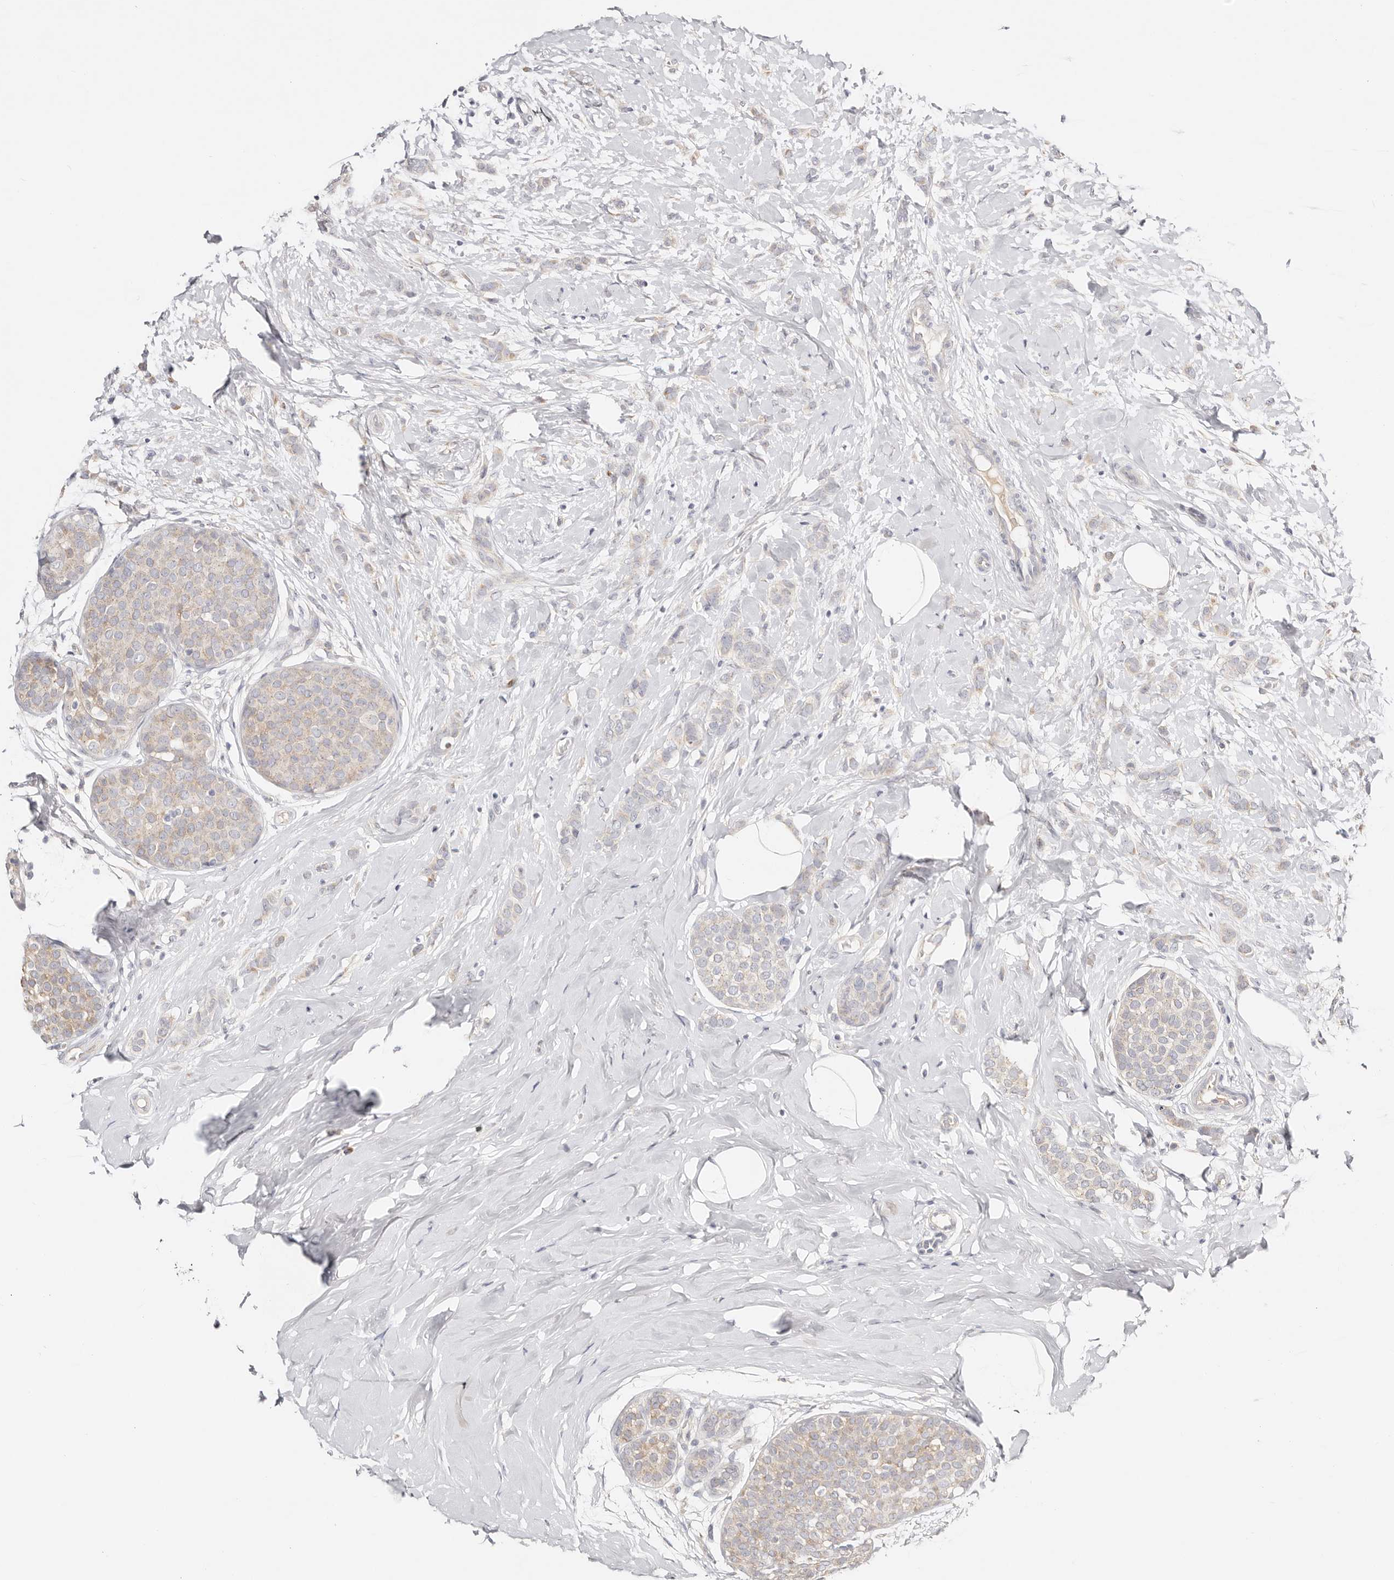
{"staining": {"intensity": "weak", "quantity": "<25%", "location": "cytoplasmic/membranous"}, "tissue": "breast cancer", "cell_type": "Tumor cells", "image_type": "cancer", "snomed": [{"axis": "morphology", "description": "Lobular carcinoma, in situ"}, {"axis": "morphology", "description": "Lobular carcinoma"}, {"axis": "topography", "description": "Breast"}], "caption": "Lobular carcinoma in situ (breast) stained for a protein using immunohistochemistry shows no staining tumor cells.", "gene": "DNASE1", "patient": {"sex": "female", "age": 41}}